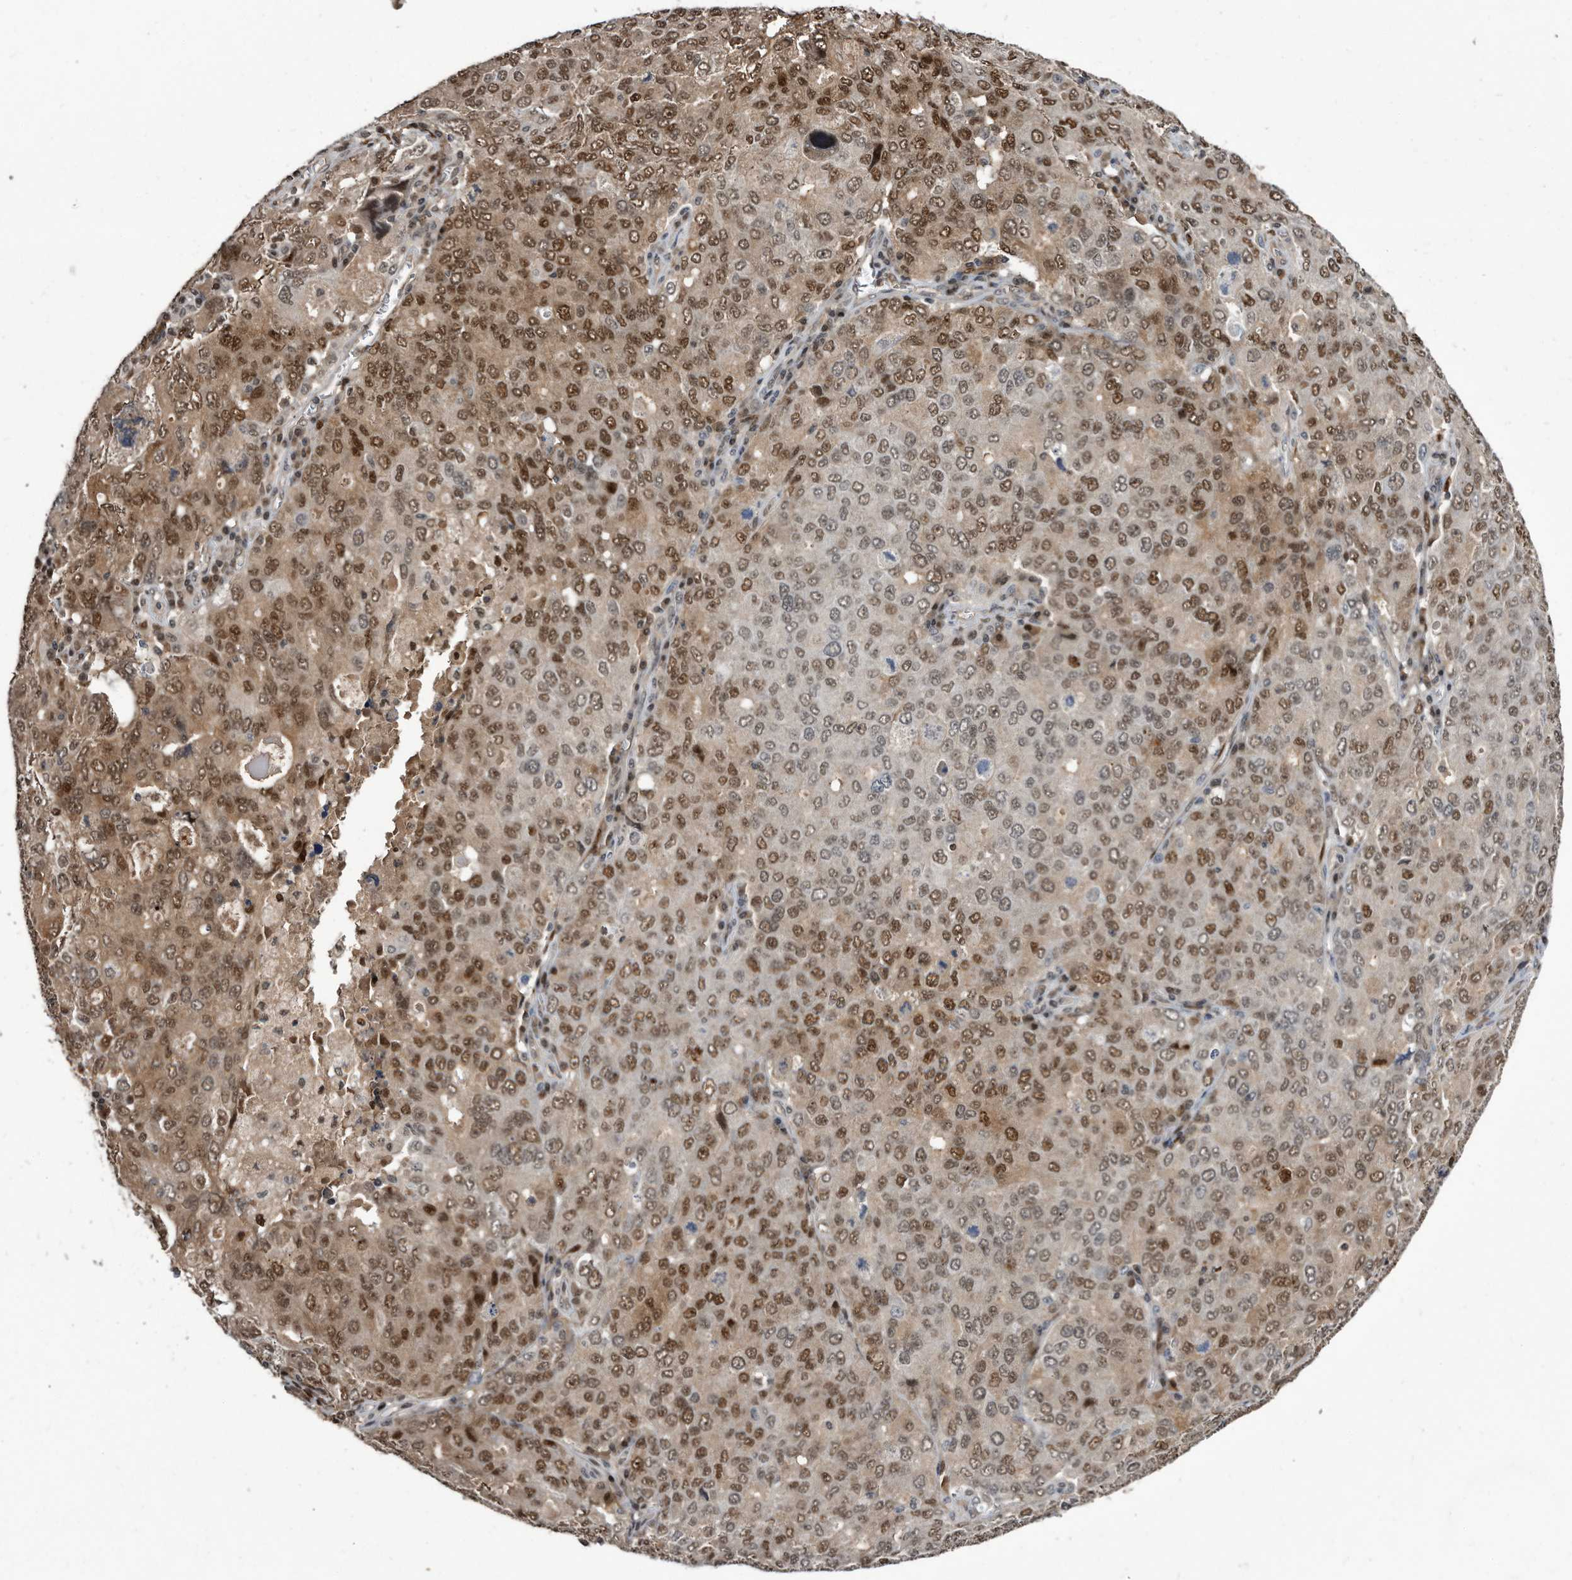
{"staining": {"intensity": "moderate", "quantity": ">75%", "location": "cytoplasmic/membranous,nuclear"}, "tissue": "ovarian cancer", "cell_type": "Tumor cells", "image_type": "cancer", "snomed": [{"axis": "morphology", "description": "Carcinoma, endometroid"}, {"axis": "topography", "description": "Ovary"}], "caption": "Ovarian cancer stained with immunohistochemistry exhibits moderate cytoplasmic/membranous and nuclear staining in about >75% of tumor cells. Nuclei are stained in blue.", "gene": "RAD23B", "patient": {"sex": "female", "age": 62}}